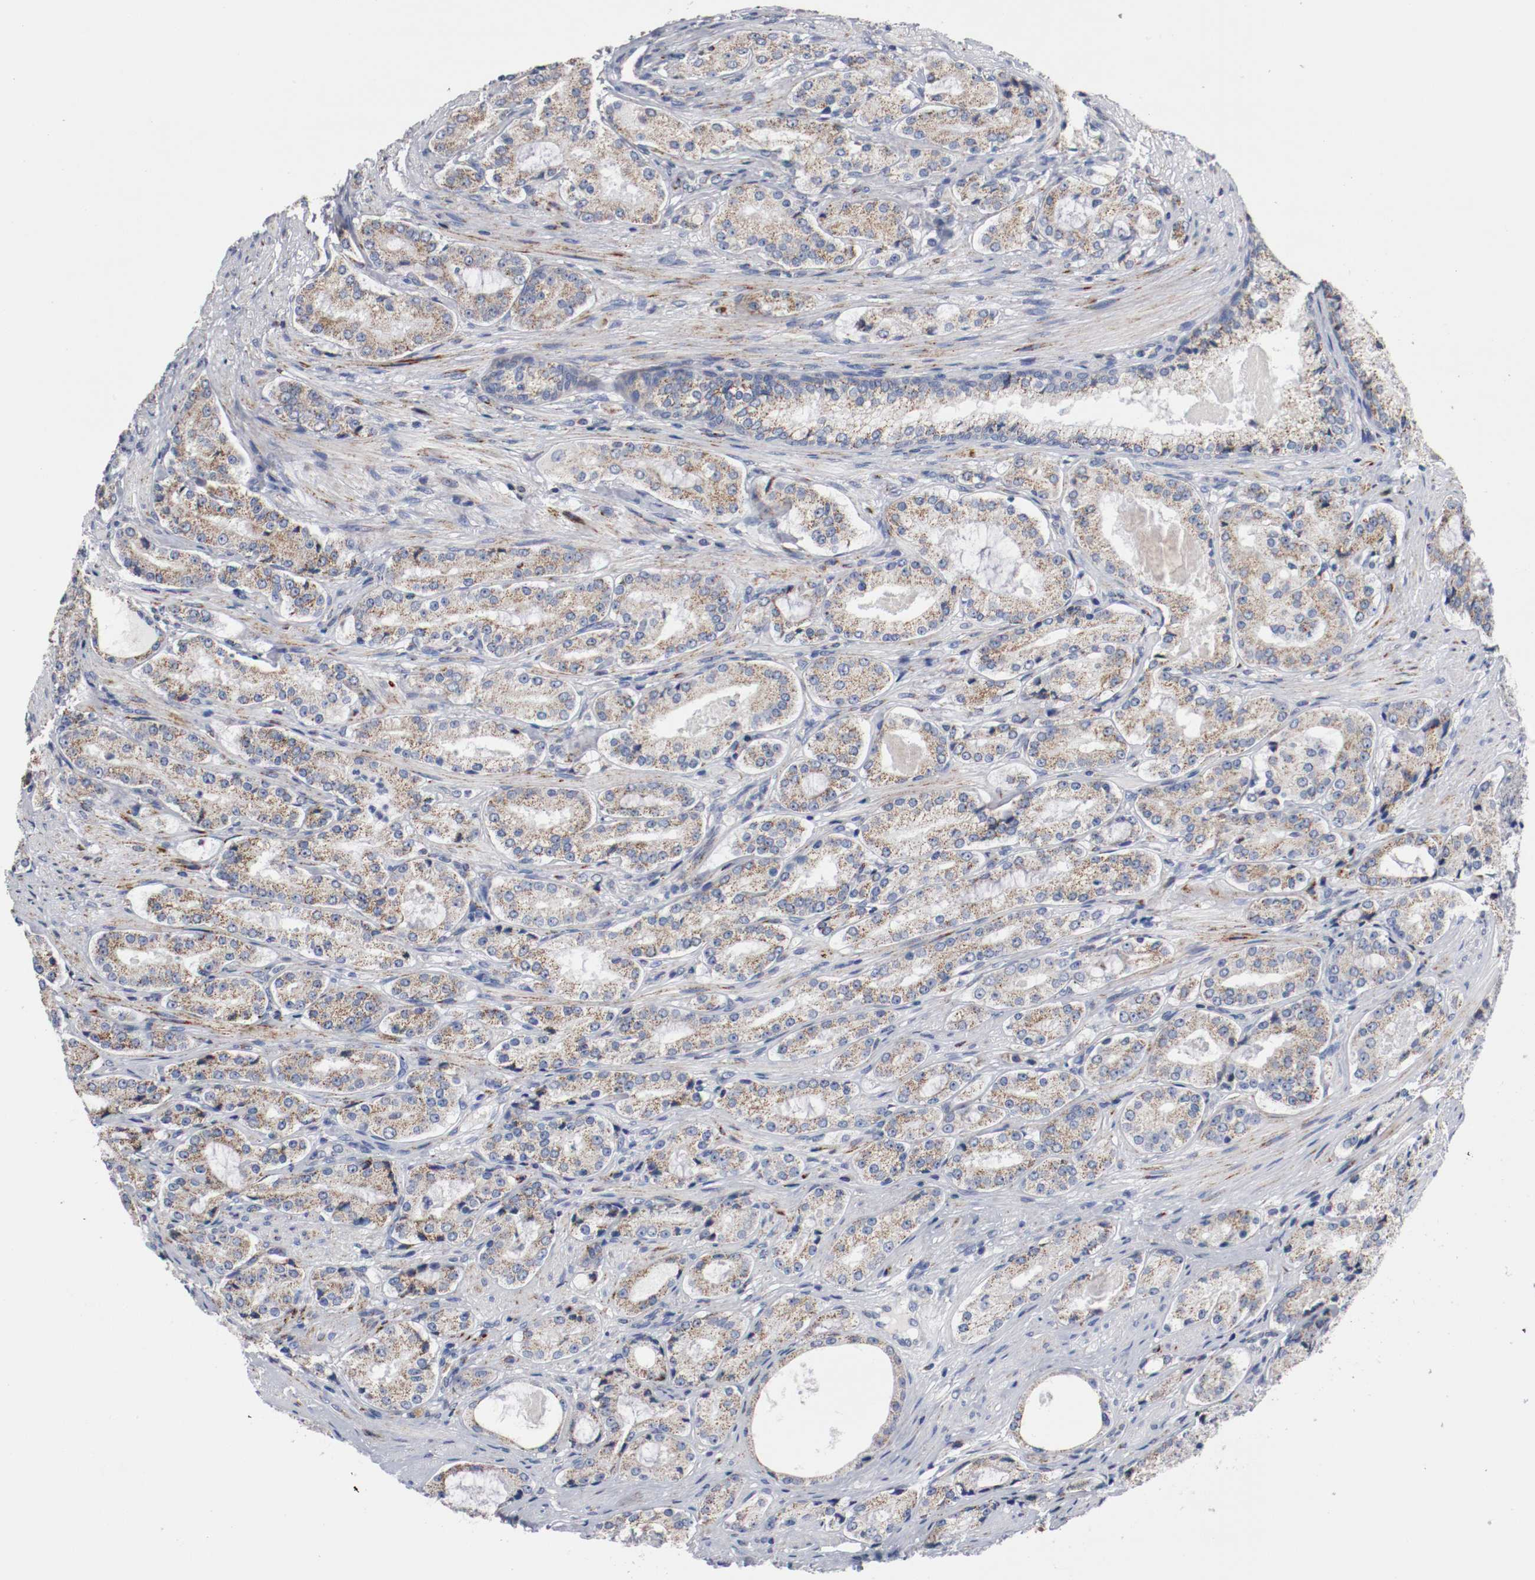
{"staining": {"intensity": "weak", "quantity": ">75%", "location": "cytoplasmic/membranous"}, "tissue": "prostate cancer", "cell_type": "Tumor cells", "image_type": "cancer", "snomed": [{"axis": "morphology", "description": "Adenocarcinoma, High grade"}, {"axis": "topography", "description": "Prostate"}], "caption": "Prostate adenocarcinoma (high-grade) stained for a protein exhibits weak cytoplasmic/membranous positivity in tumor cells. (DAB (3,3'-diaminobenzidine) IHC with brightfield microscopy, high magnification).", "gene": "TUBD1", "patient": {"sex": "male", "age": 72}}